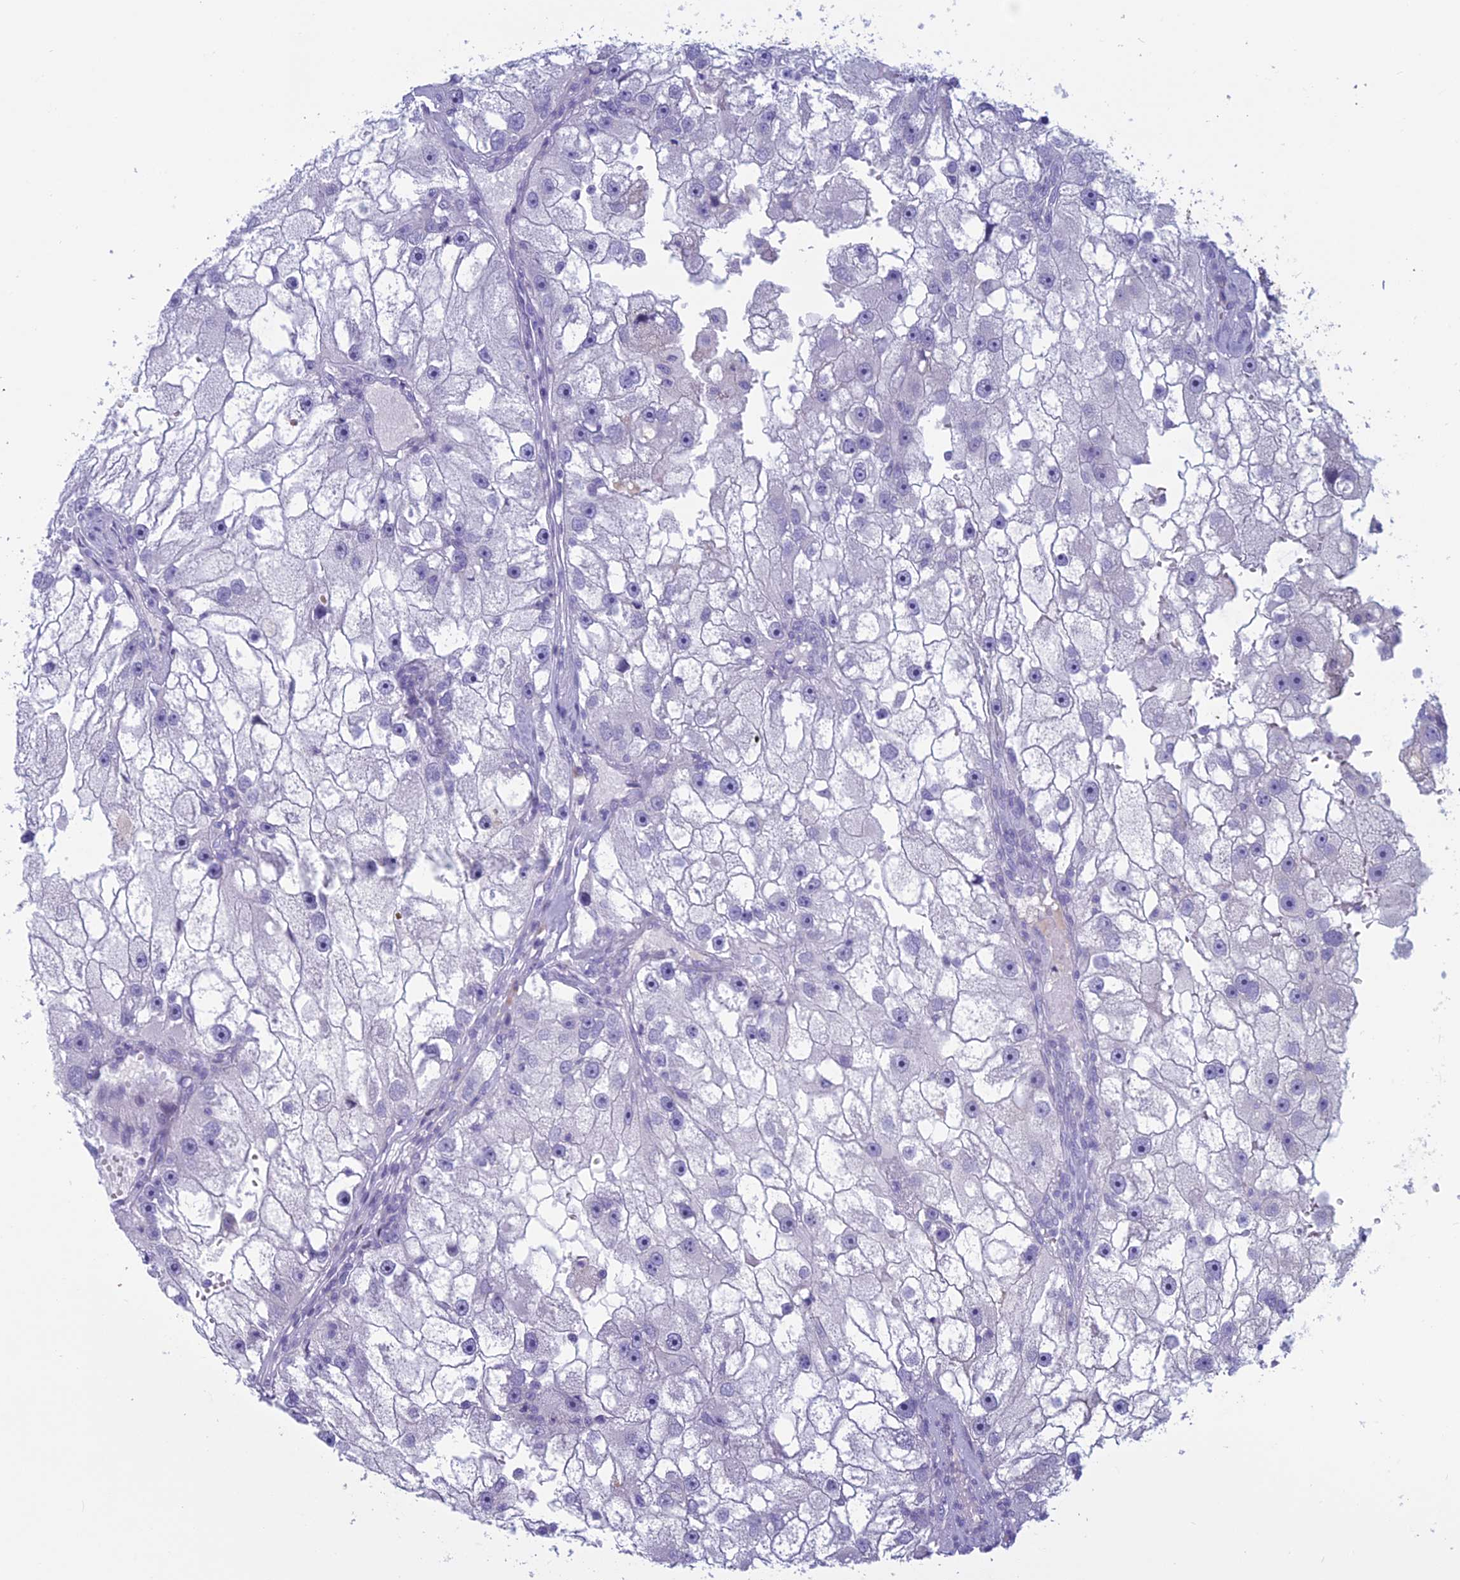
{"staining": {"intensity": "negative", "quantity": "none", "location": "none"}, "tissue": "renal cancer", "cell_type": "Tumor cells", "image_type": "cancer", "snomed": [{"axis": "morphology", "description": "Adenocarcinoma, NOS"}, {"axis": "topography", "description": "Kidney"}], "caption": "There is no significant staining in tumor cells of renal adenocarcinoma. The staining is performed using DAB brown chromogen with nuclei counter-stained in using hematoxylin.", "gene": "MUC13", "patient": {"sex": "male", "age": 63}}